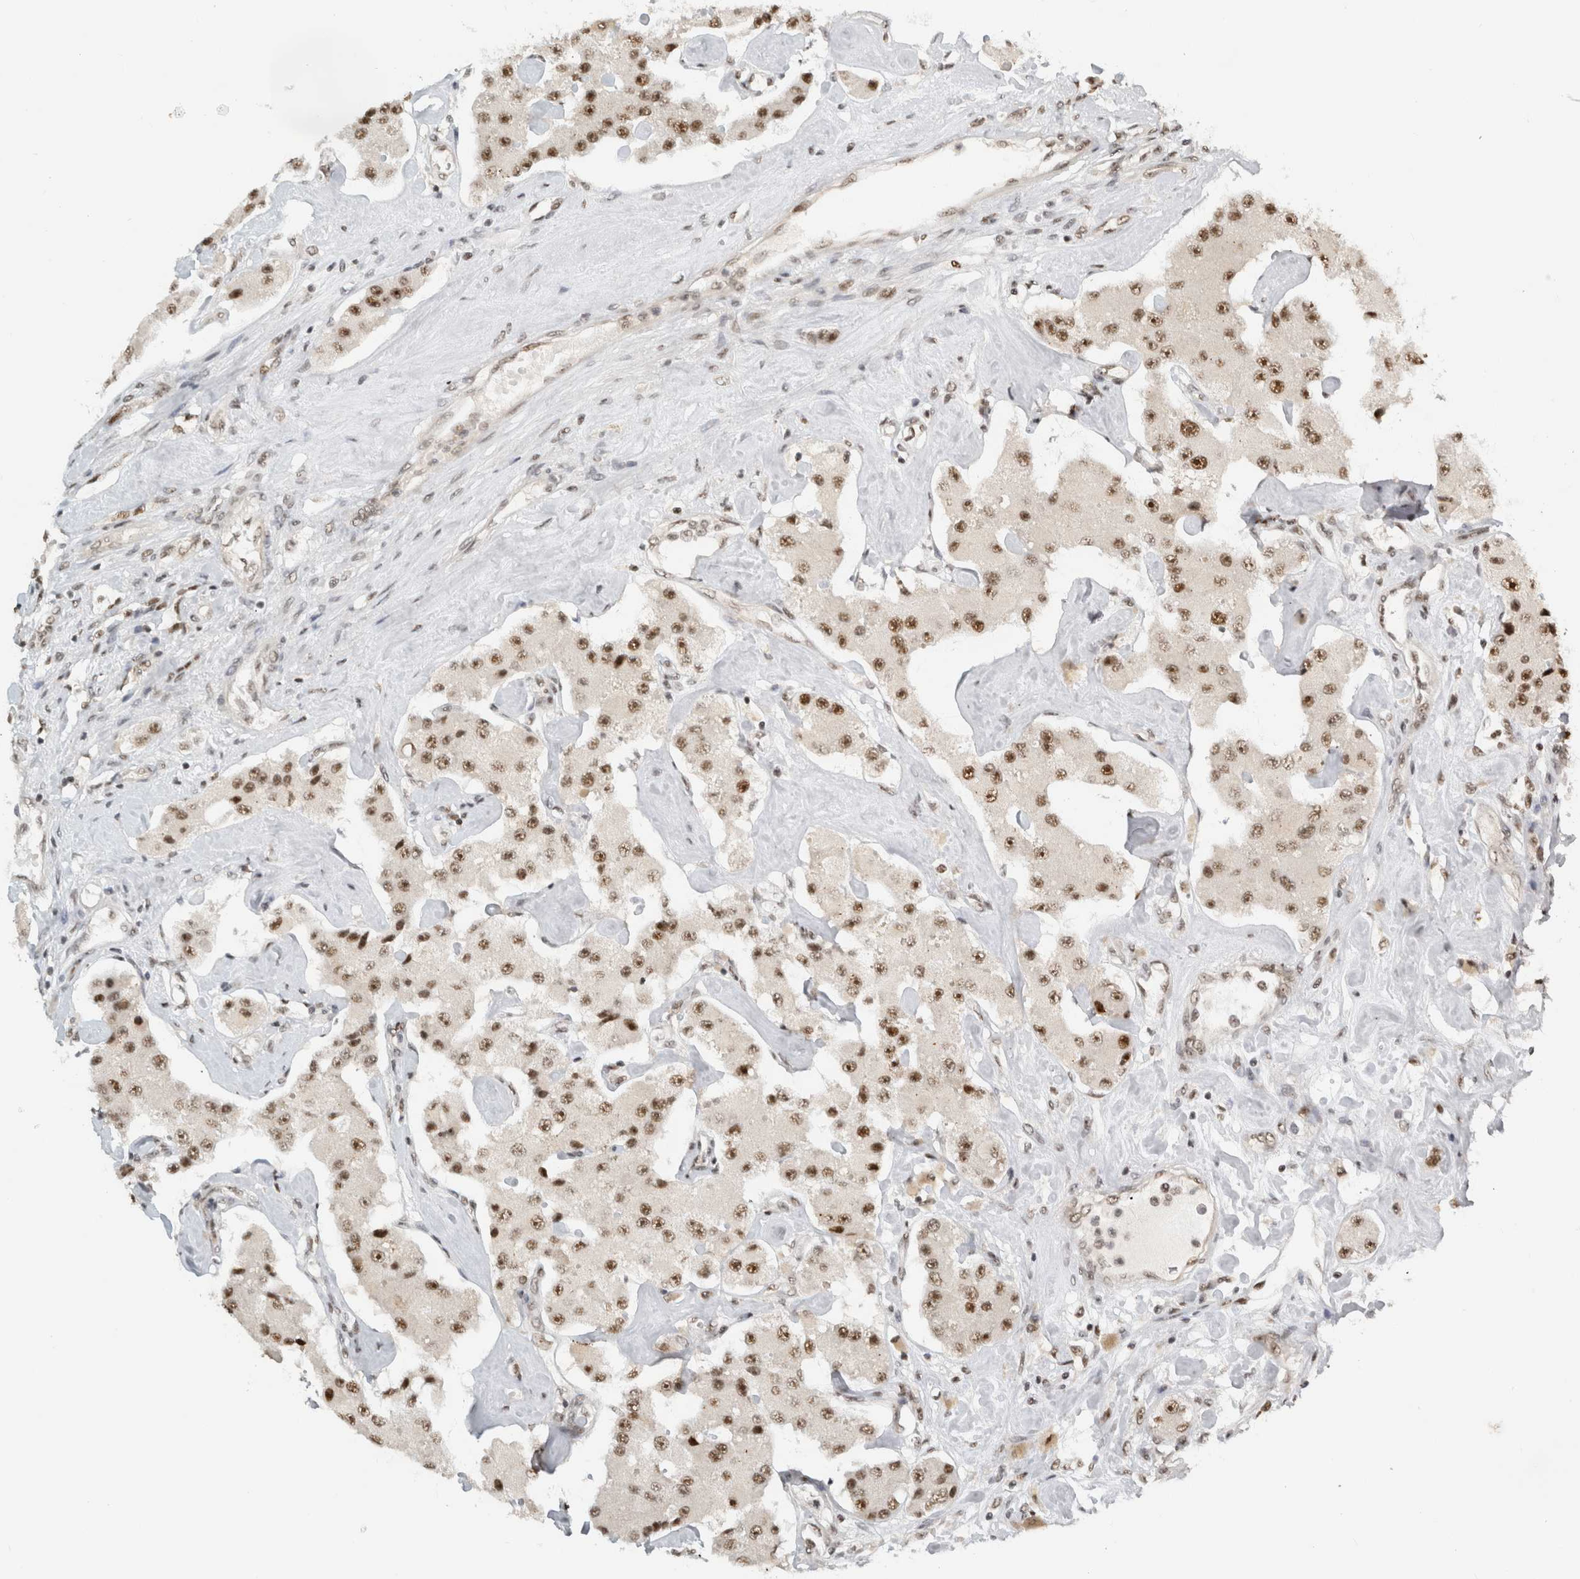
{"staining": {"intensity": "moderate", "quantity": ">75%", "location": "nuclear"}, "tissue": "carcinoid", "cell_type": "Tumor cells", "image_type": "cancer", "snomed": [{"axis": "morphology", "description": "Carcinoid, malignant, NOS"}, {"axis": "topography", "description": "Pancreas"}], "caption": "Immunohistochemistry (IHC) of carcinoid demonstrates medium levels of moderate nuclear expression in approximately >75% of tumor cells.", "gene": "EBNA1BP2", "patient": {"sex": "male", "age": 41}}